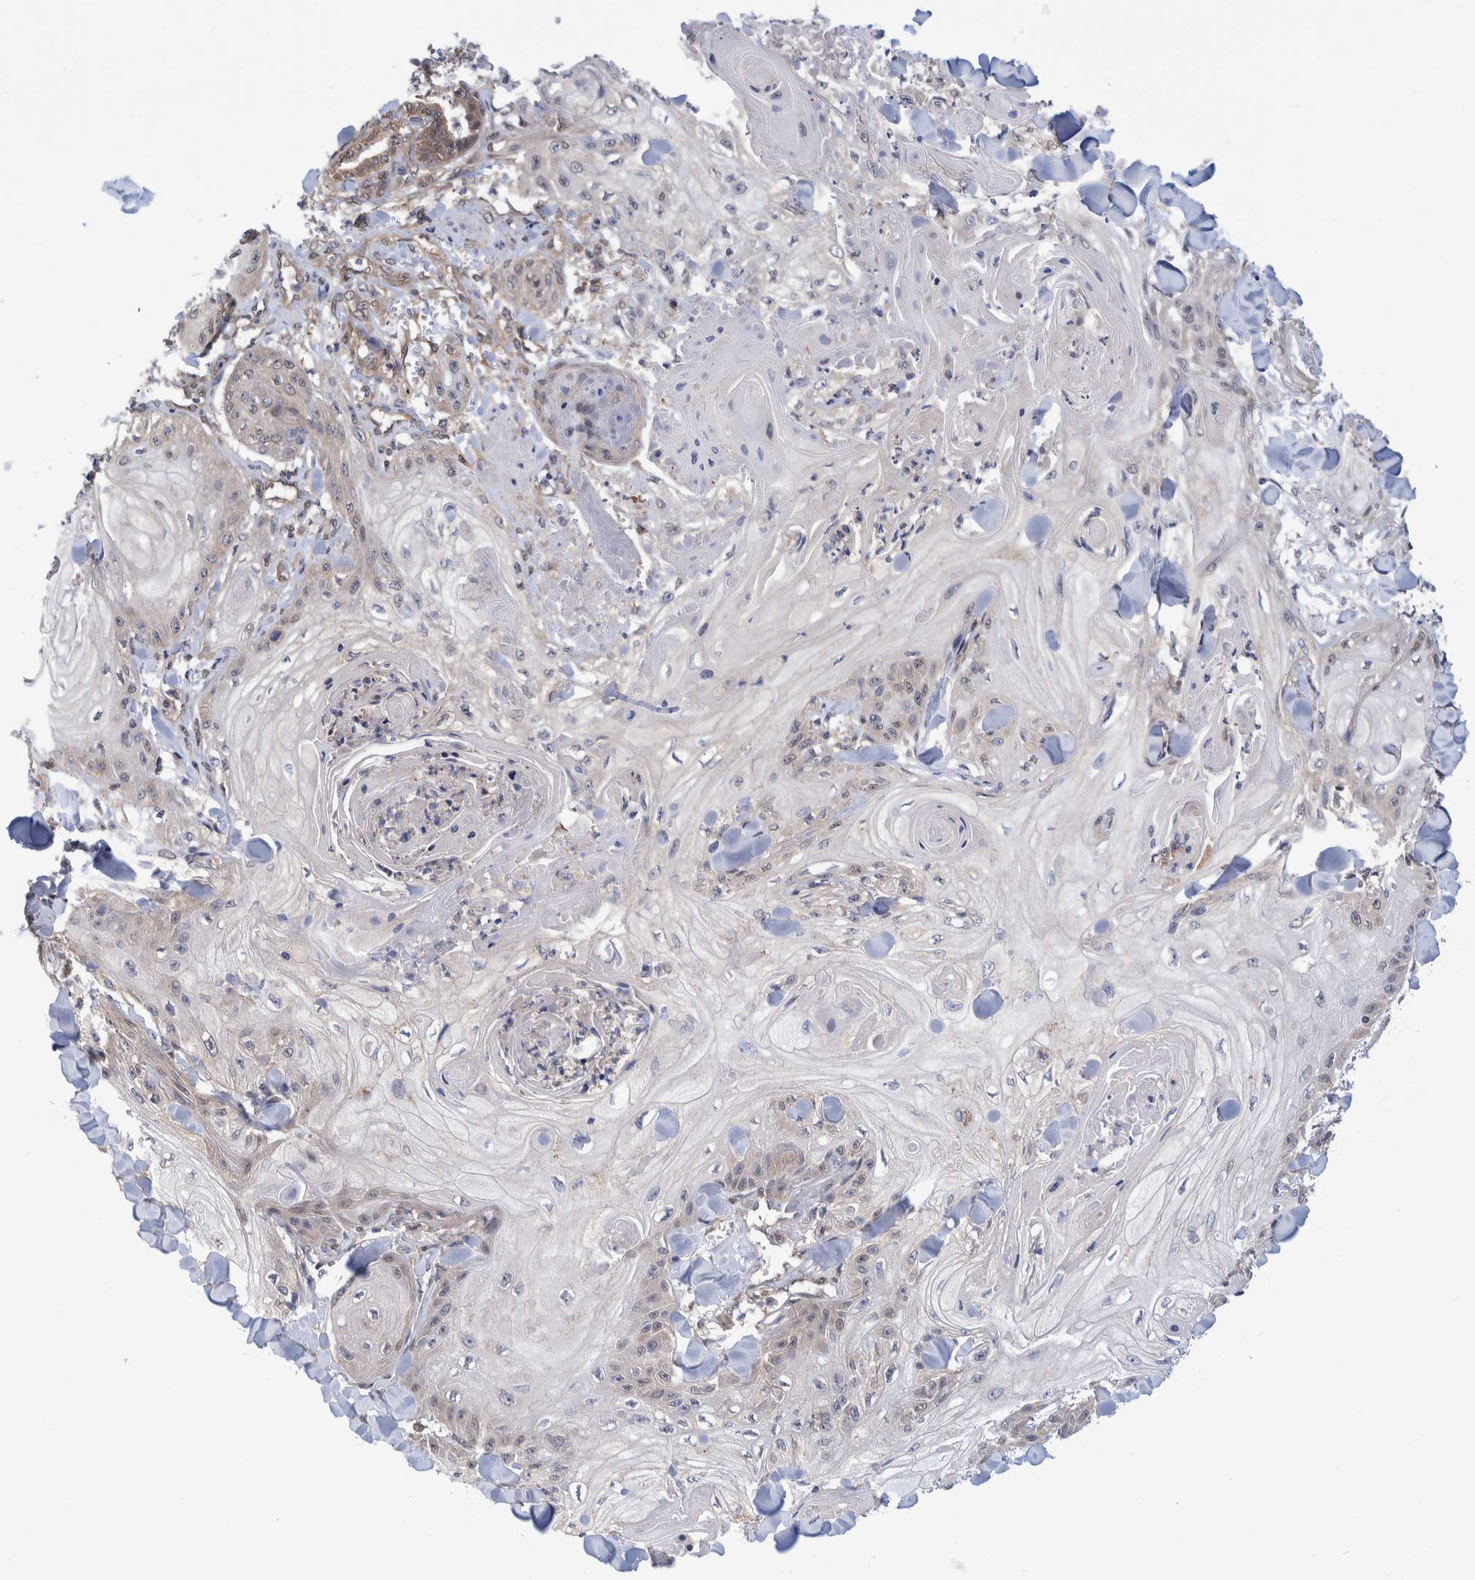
{"staining": {"intensity": "weak", "quantity": "<25%", "location": "nuclear"}, "tissue": "skin cancer", "cell_type": "Tumor cells", "image_type": "cancer", "snomed": [{"axis": "morphology", "description": "Squamous cell carcinoma, NOS"}, {"axis": "topography", "description": "Skin"}], "caption": "Immunohistochemistry histopathology image of neoplastic tissue: human squamous cell carcinoma (skin) stained with DAB reveals no significant protein positivity in tumor cells.", "gene": "PFAS", "patient": {"sex": "male", "age": 74}}